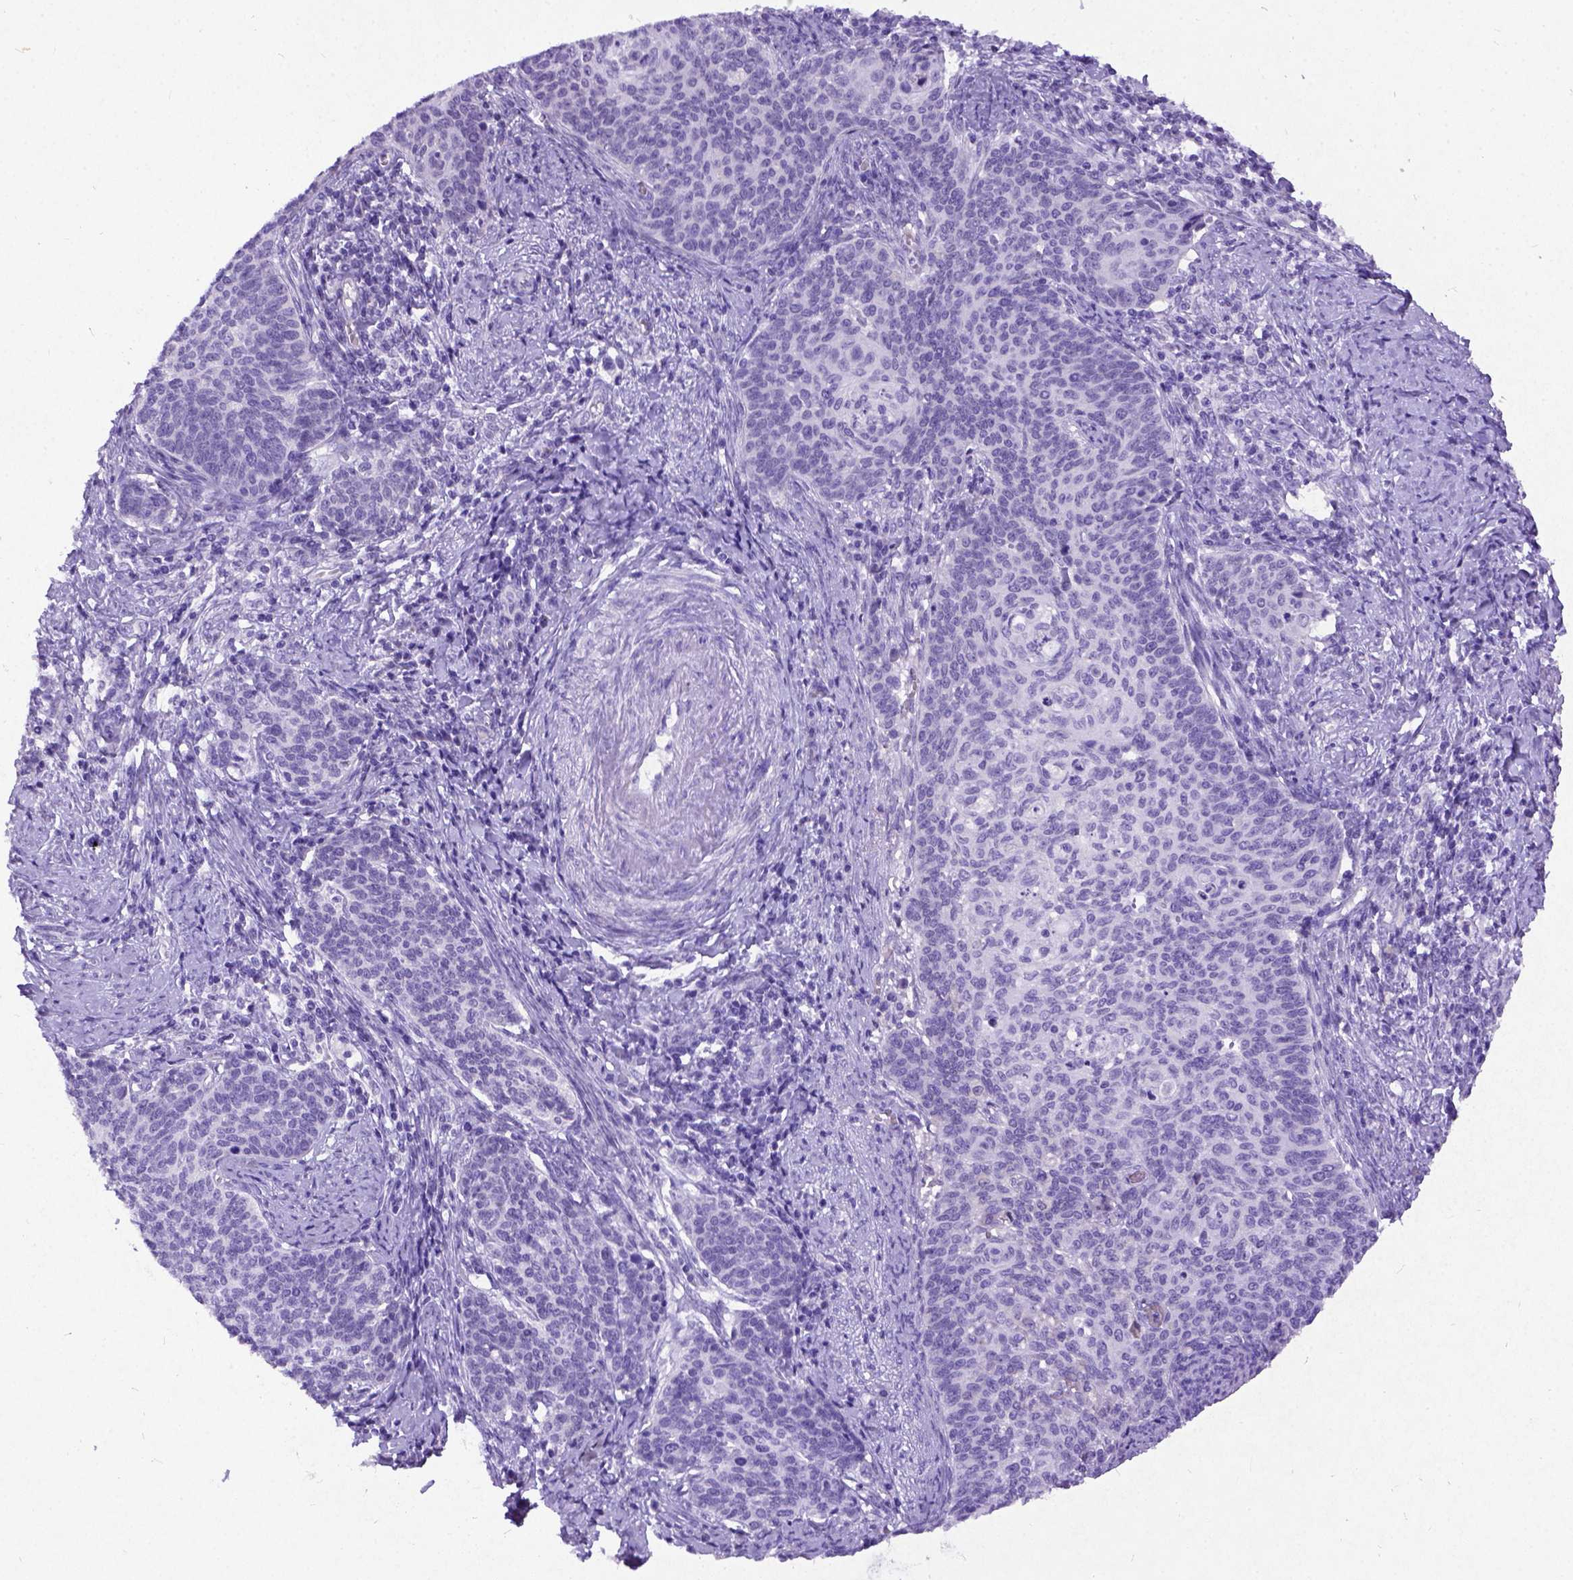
{"staining": {"intensity": "negative", "quantity": "none", "location": "none"}, "tissue": "cervical cancer", "cell_type": "Tumor cells", "image_type": "cancer", "snomed": [{"axis": "morphology", "description": "Normal tissue, NOS"}, {"axis": "morphology", "description": "Squamous cell carcinoma, NOS"}, {"axis": "topography", "description": "Cervix"}], "caption": "Cervical squamous cell carcinoma was stained to show a protein in brown. There is no significant positivity in tumor cells. (Stains: DAB IHC with hematoxylin counter stain, Microscopy: brightfield microscopy at high magnification).", "gene": "NEUROD4", "patient": {"sex": "female", "age": 39}}